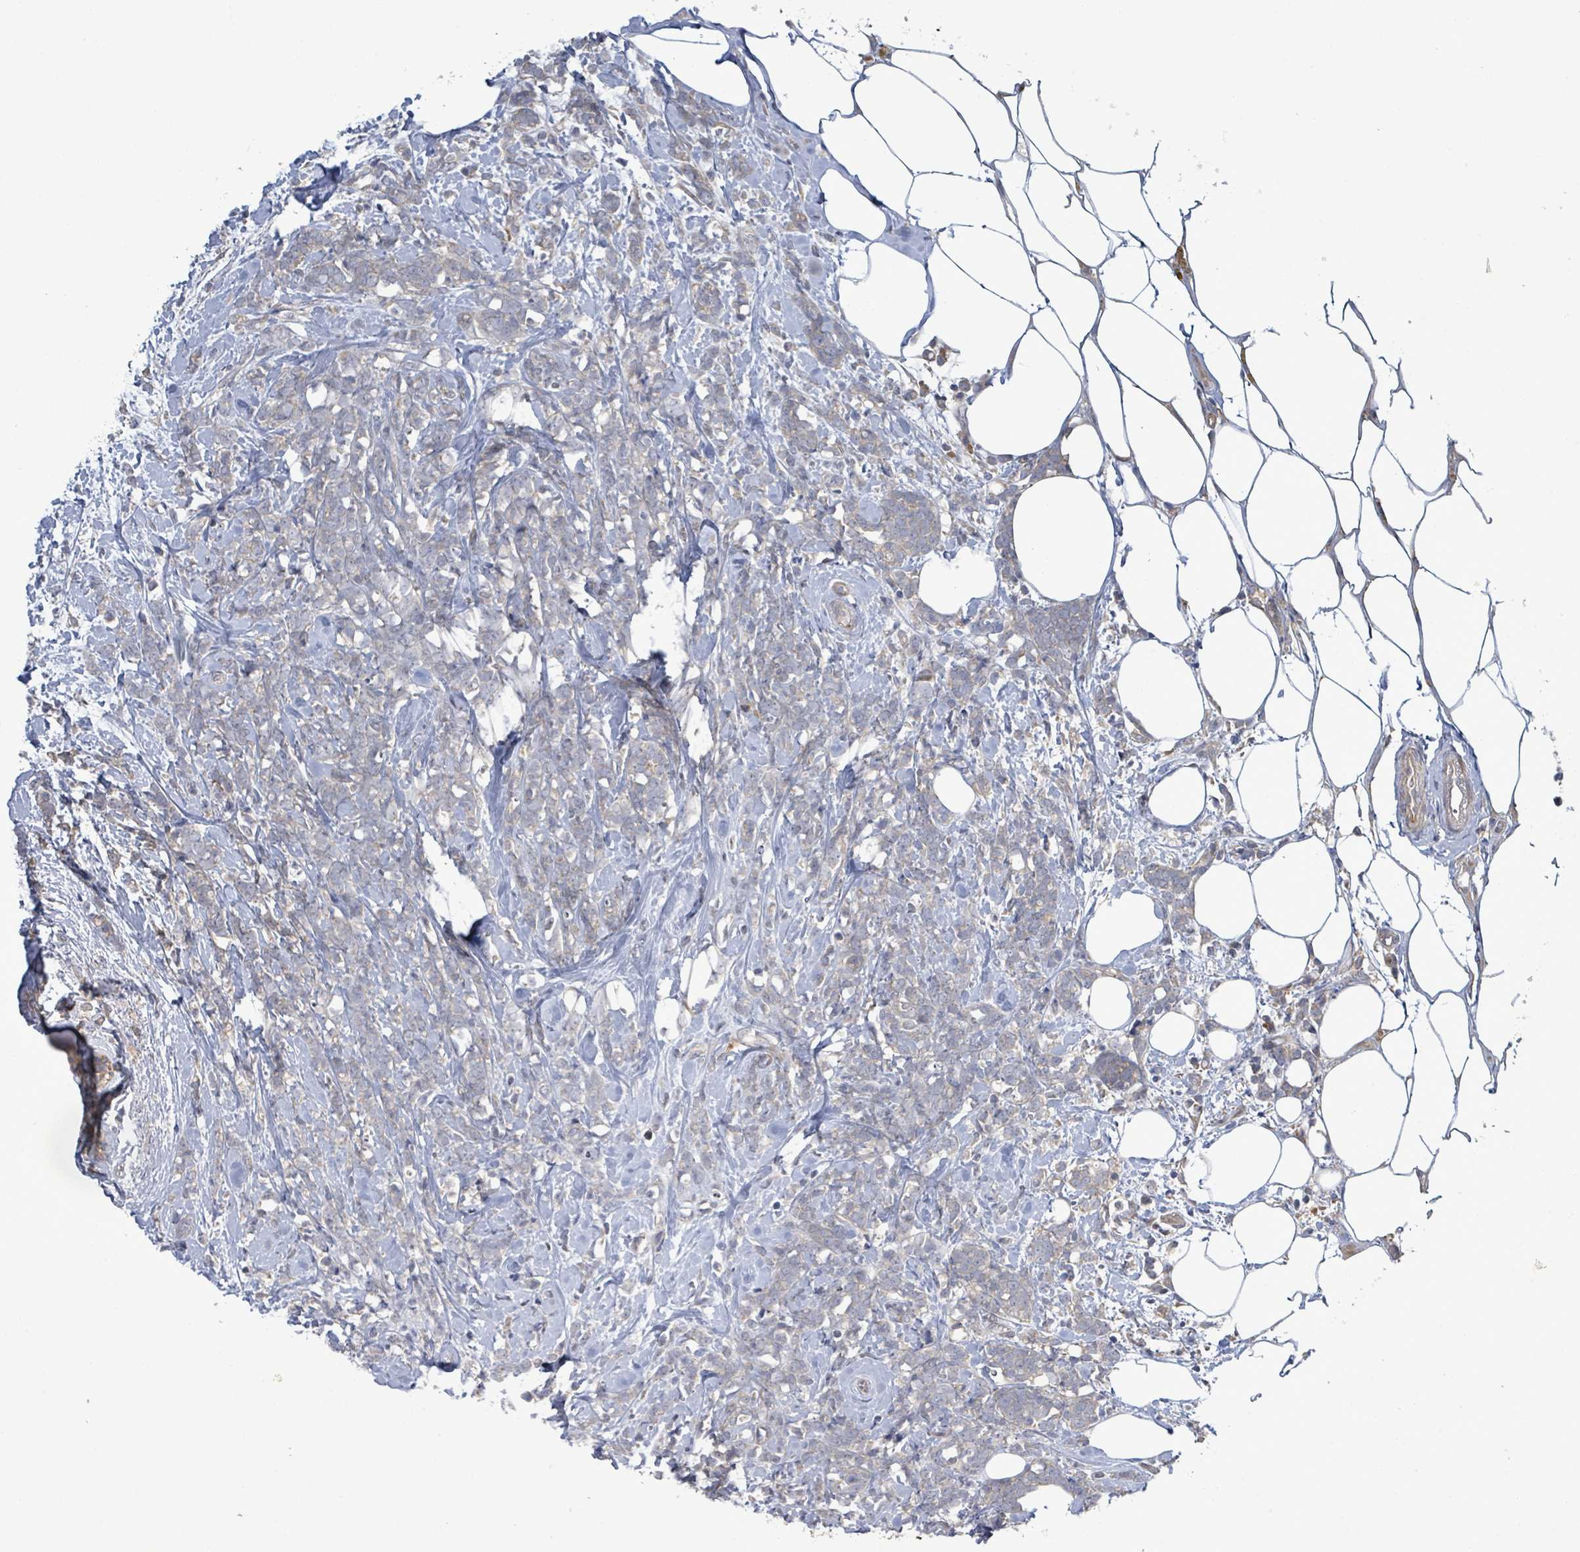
{"staining": {"intensity": "negative", "quantity": "none", "location": "none"}, "tissue": "breast cancer", "cell_type": "Tumor cells", "image_type": "cancer", "snomed": [{"axis": "morphology", "description": "Lobular carcinoma"}, {"axis": "topography", "description": "Breast"}], "caption": "Histopathology image shows no significant protein positivity in tumor cells of breast cancer. (DAB immunohistochemistry visualized using brightfield microscopy, high magnification).", "gene": "SLIT3", "patient": {"sex": "female", "age": 58}}